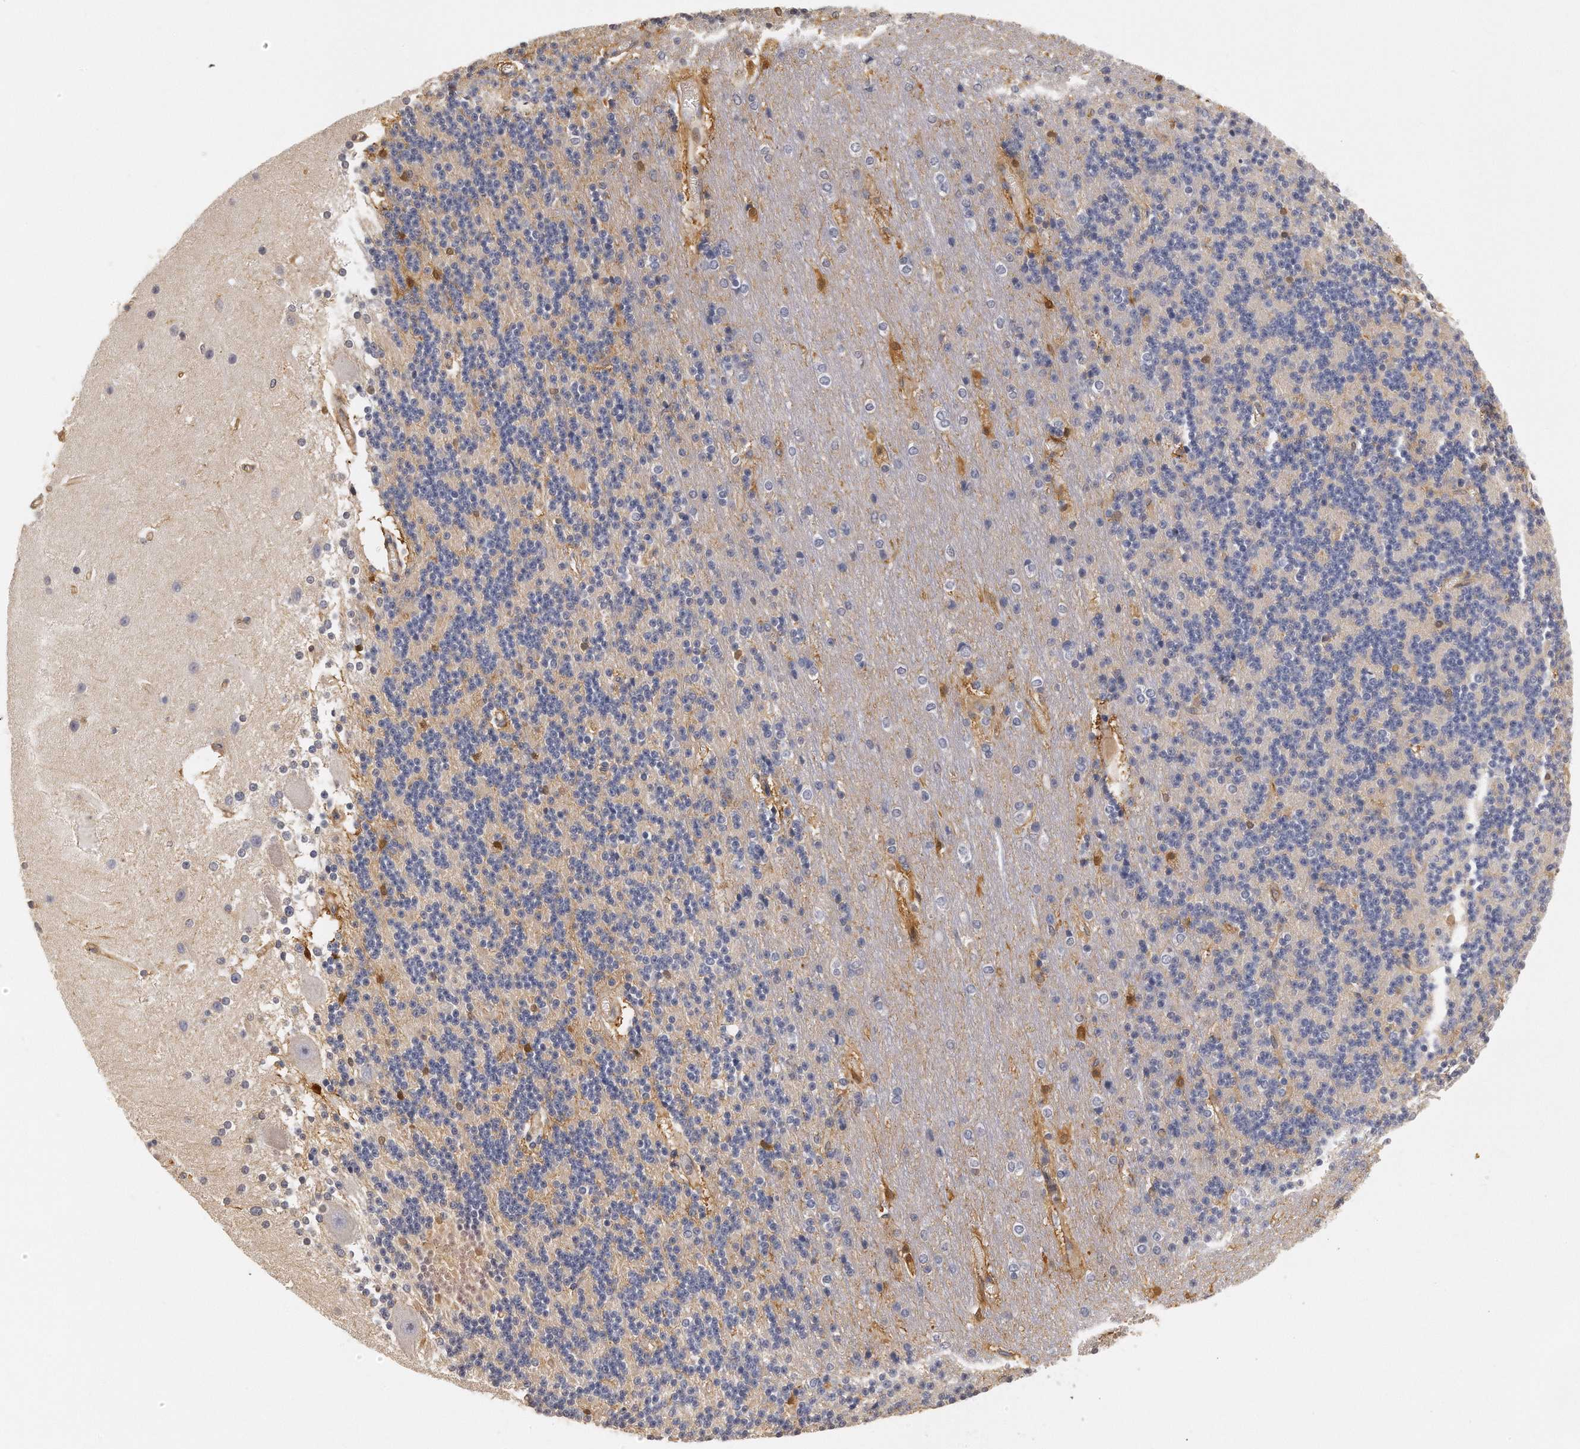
{"staining": {"intensity": "negative", "quantity": "none", "location": "none"}, "tissue": "cerebellum", "cell_type": "Cells in granular layer", "image_type": "normal", "snomed": [{"axis": "morphology", "description": "Normal tissue, NOS"}, {"axis": "topography", "description": "Cerebellum"}], "caption": "IHC photomicrograph of normal cerebellum stained for a protein (brown), which shows no staining in cells in granular layer.", "gene": "CHST7", "patient": {"sex": "female", "age": 54}}